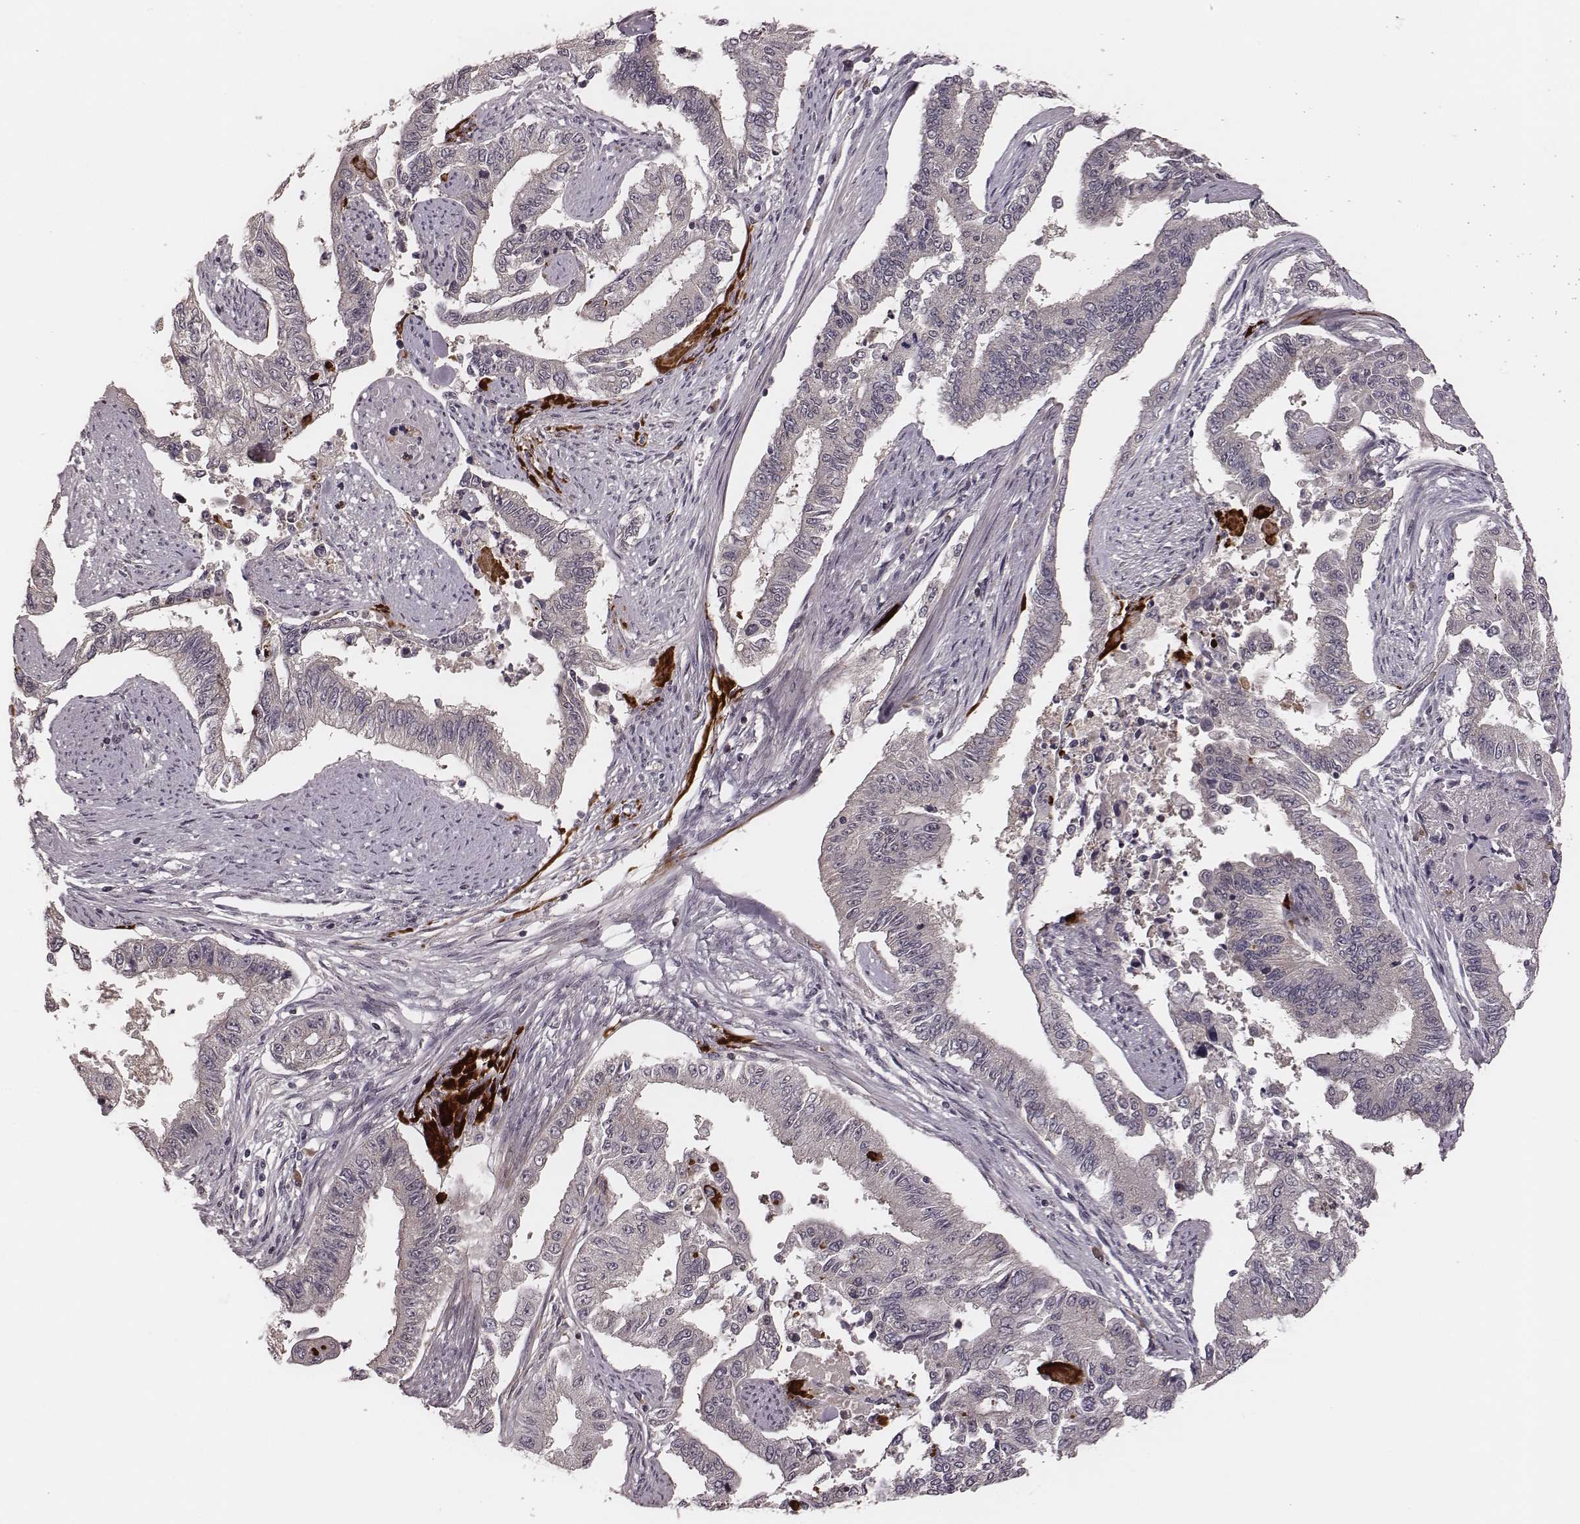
{"staining": {"intensity": "negative", "quantity": "none", "location": "none"}, "tissue": "endometrial cancer", "cell_type": "Tumor cells", "image_type": "cancer", "snomed": [{"axis": "morphology", "description": "Adenocarcinoma, NOS"}, {"axis": "topography", "description": "Uterus"}], "caption": "Adenocarcinoma (endometrial) stained for a protein using IHC exhibits no expression tumor cells.", "gene": "P2RX5", "patient": {"sex": "female", "age": 59}}